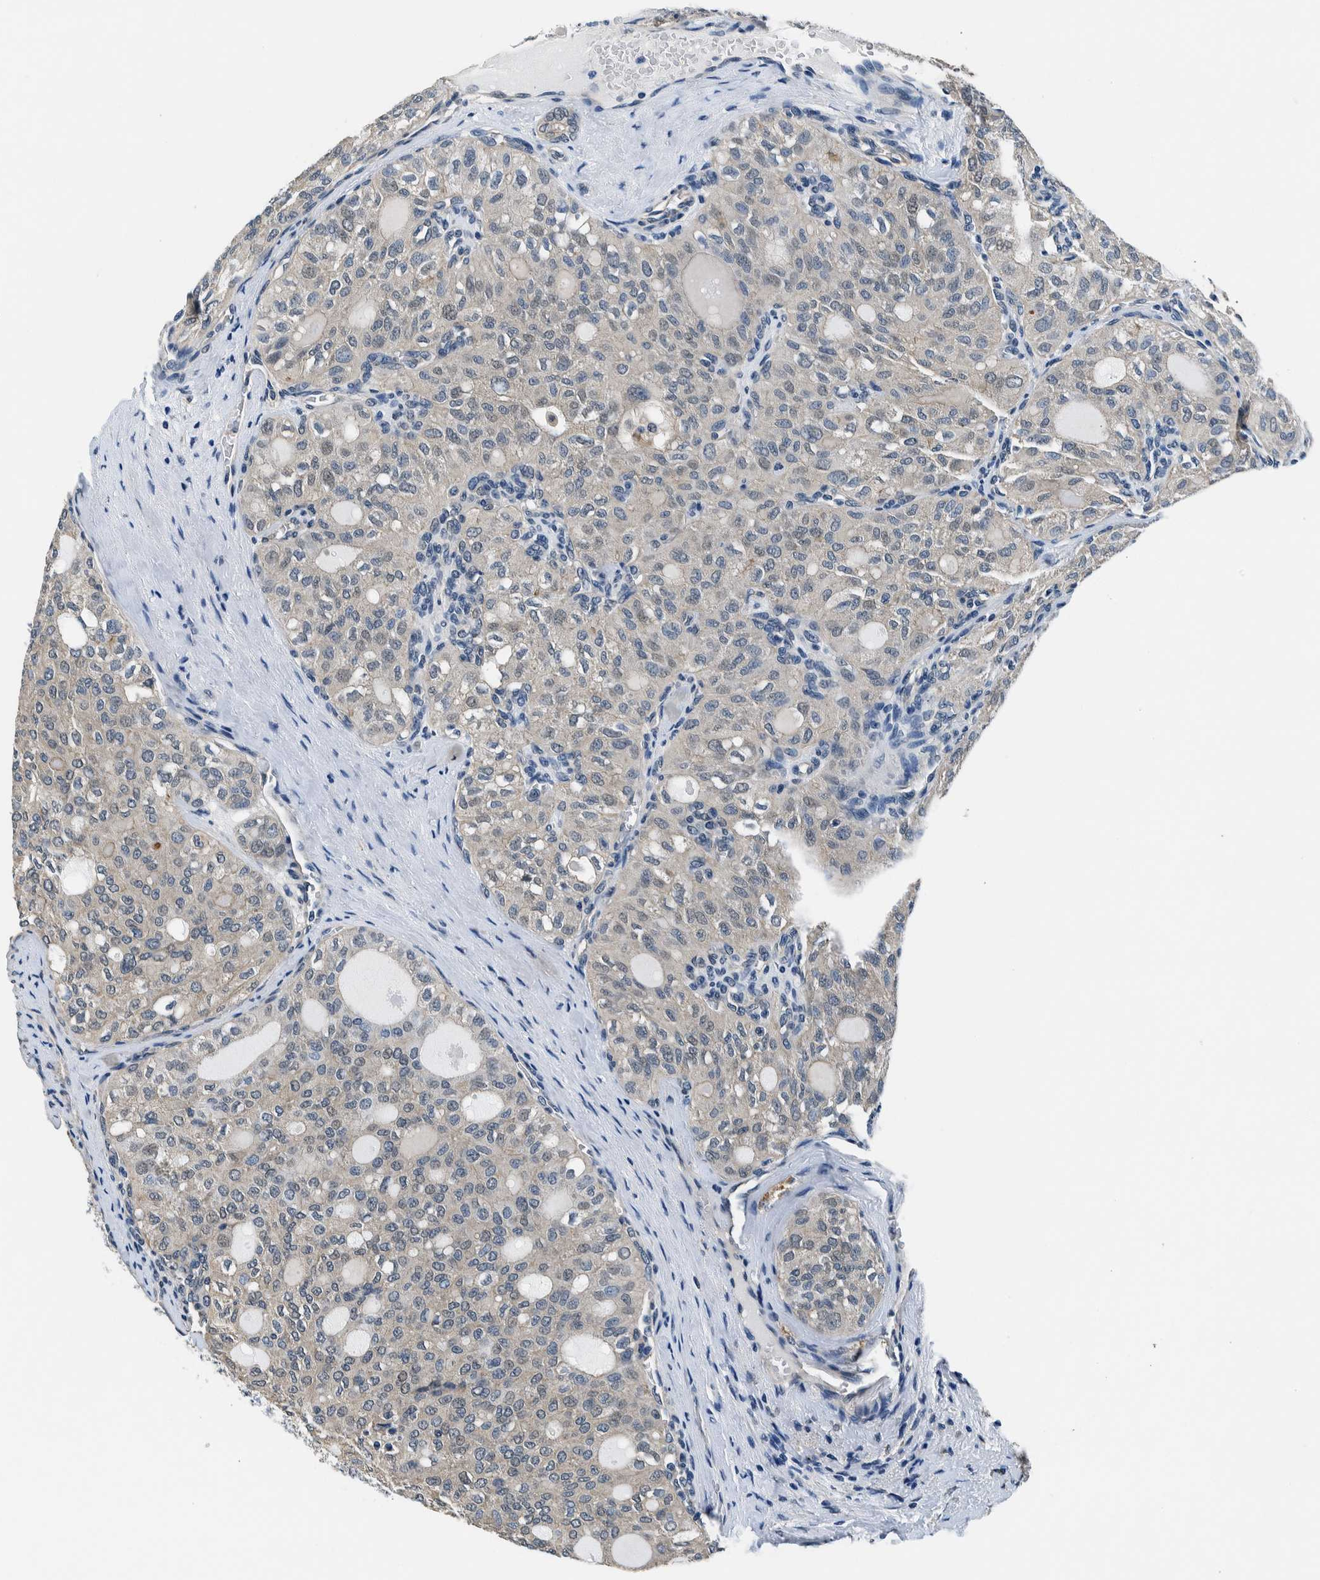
{"staining": {"intensity": "negative", "quantity": "none", "location": "none"}, "tissue": "thyroid cancer", "cell_type": "Tumor cells", "image_type": "cancer", "snomed": [{"axis": "morphology", "description": "Follicular adenoma carcinoma, NOS"}, {"axis": "topography", "description": "Thyroid gland"}], "caption": "High magnification brightfield microscopy of thyroid cancer (follicular adenoma carcinoma) stained with DAB (brown) and counterstained with hematoxylin (blue): tumor cells show no significant expression. (DAB IHC, high magnification).", "gene": "NIBAN2", "patient": {"sex": "male", "age": 75}}